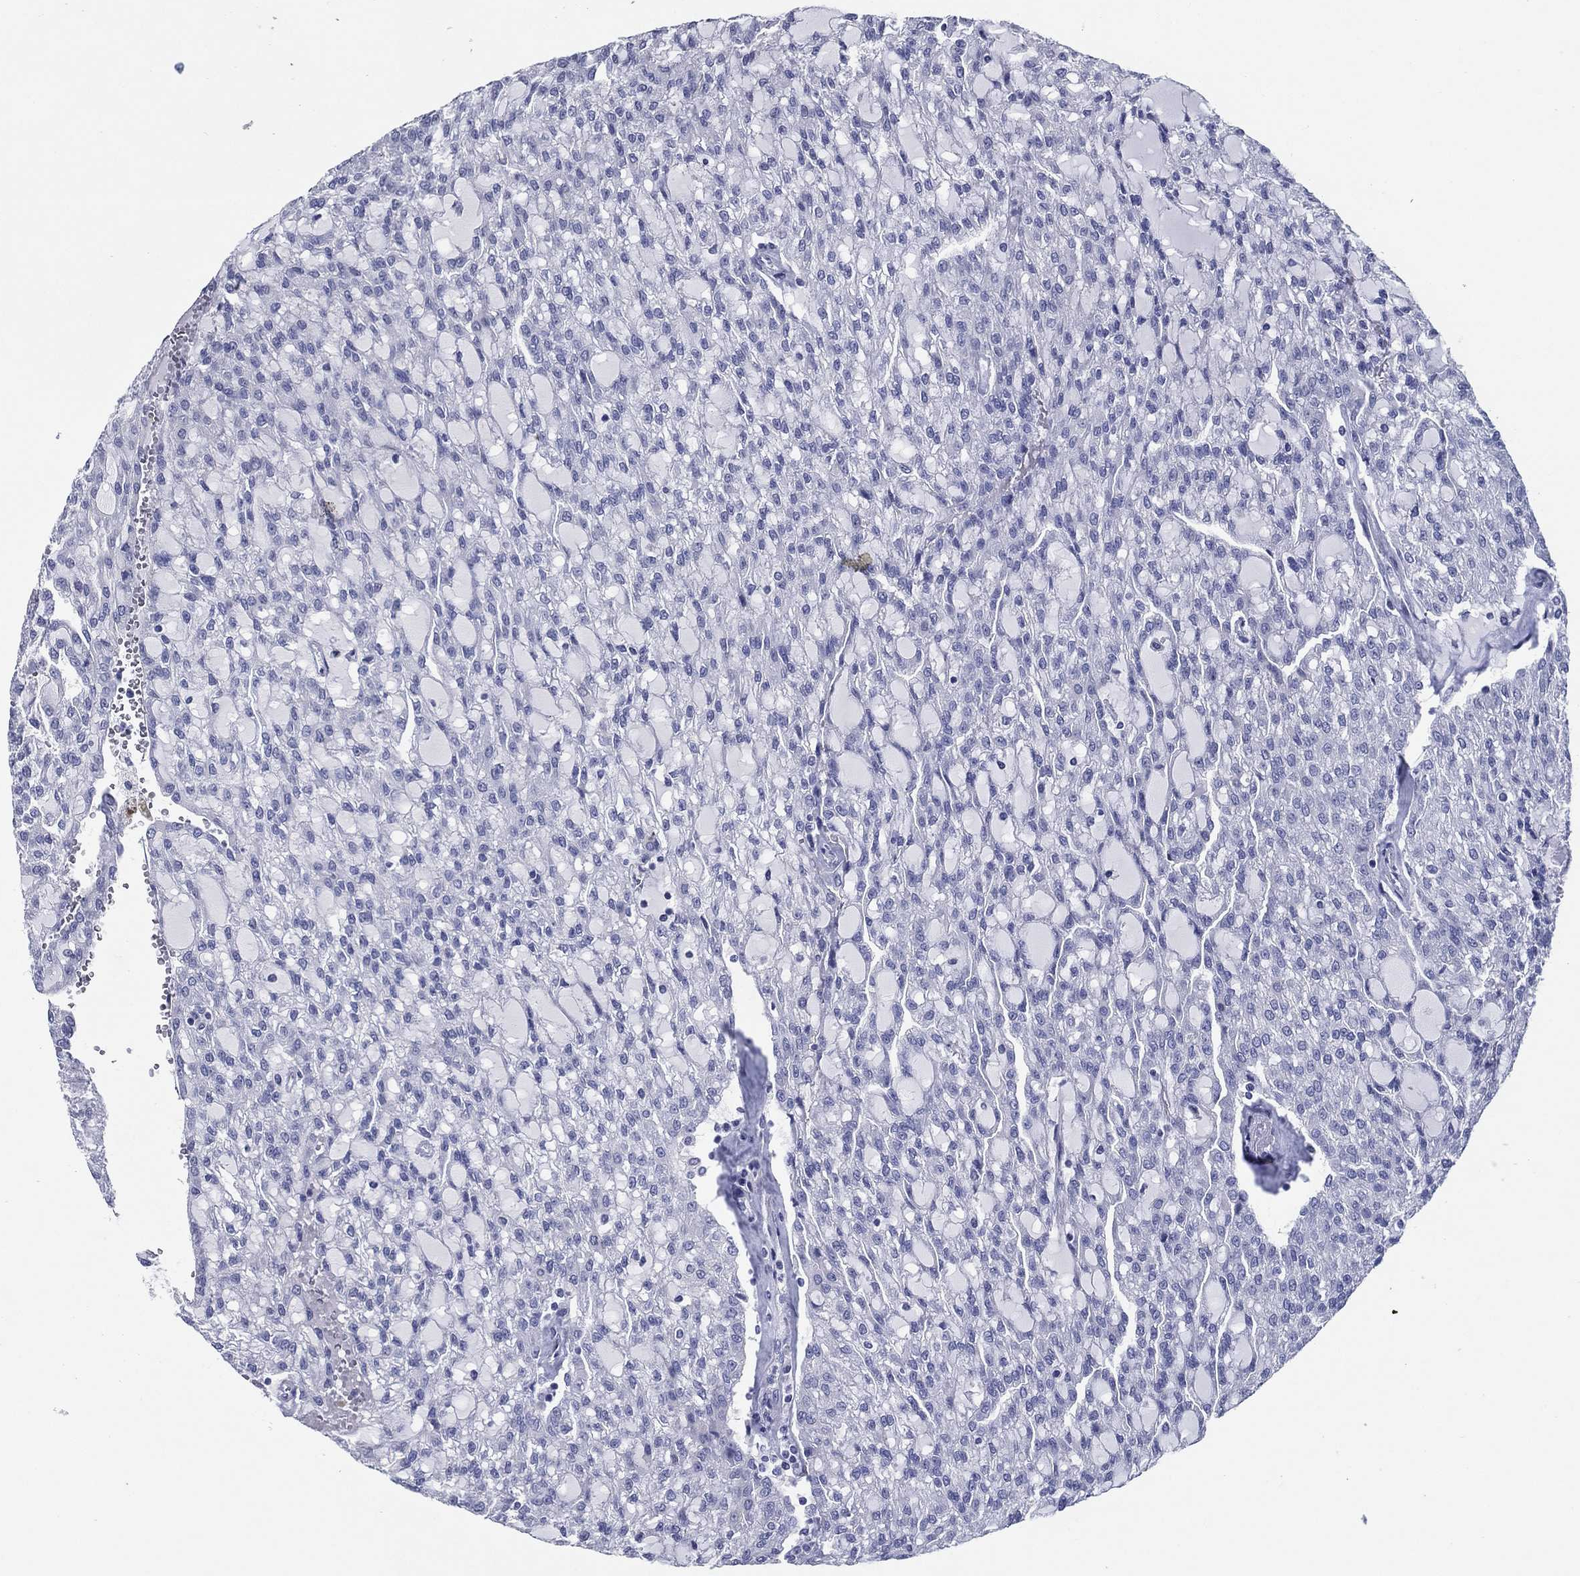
{"staining": {"intensity": "negative", "quantity": "none", "location": "none"}, "tissue": "renal cancer", "cell_type": "Tumor cells", "image_type": "cancer", "snomed": [{"axis": "morphology", "description": "Adenocarcinoma, NOS"}, {"axis": "topography", "description": "Kidney"}], "caption": "IHC image of neoplastic tissue: renal adenocarcinoma stained with DAB displays no significant protein expression in tumor cells.", "gene": "TFAP2A", "patient": {"sex": "male", "age": 63}}